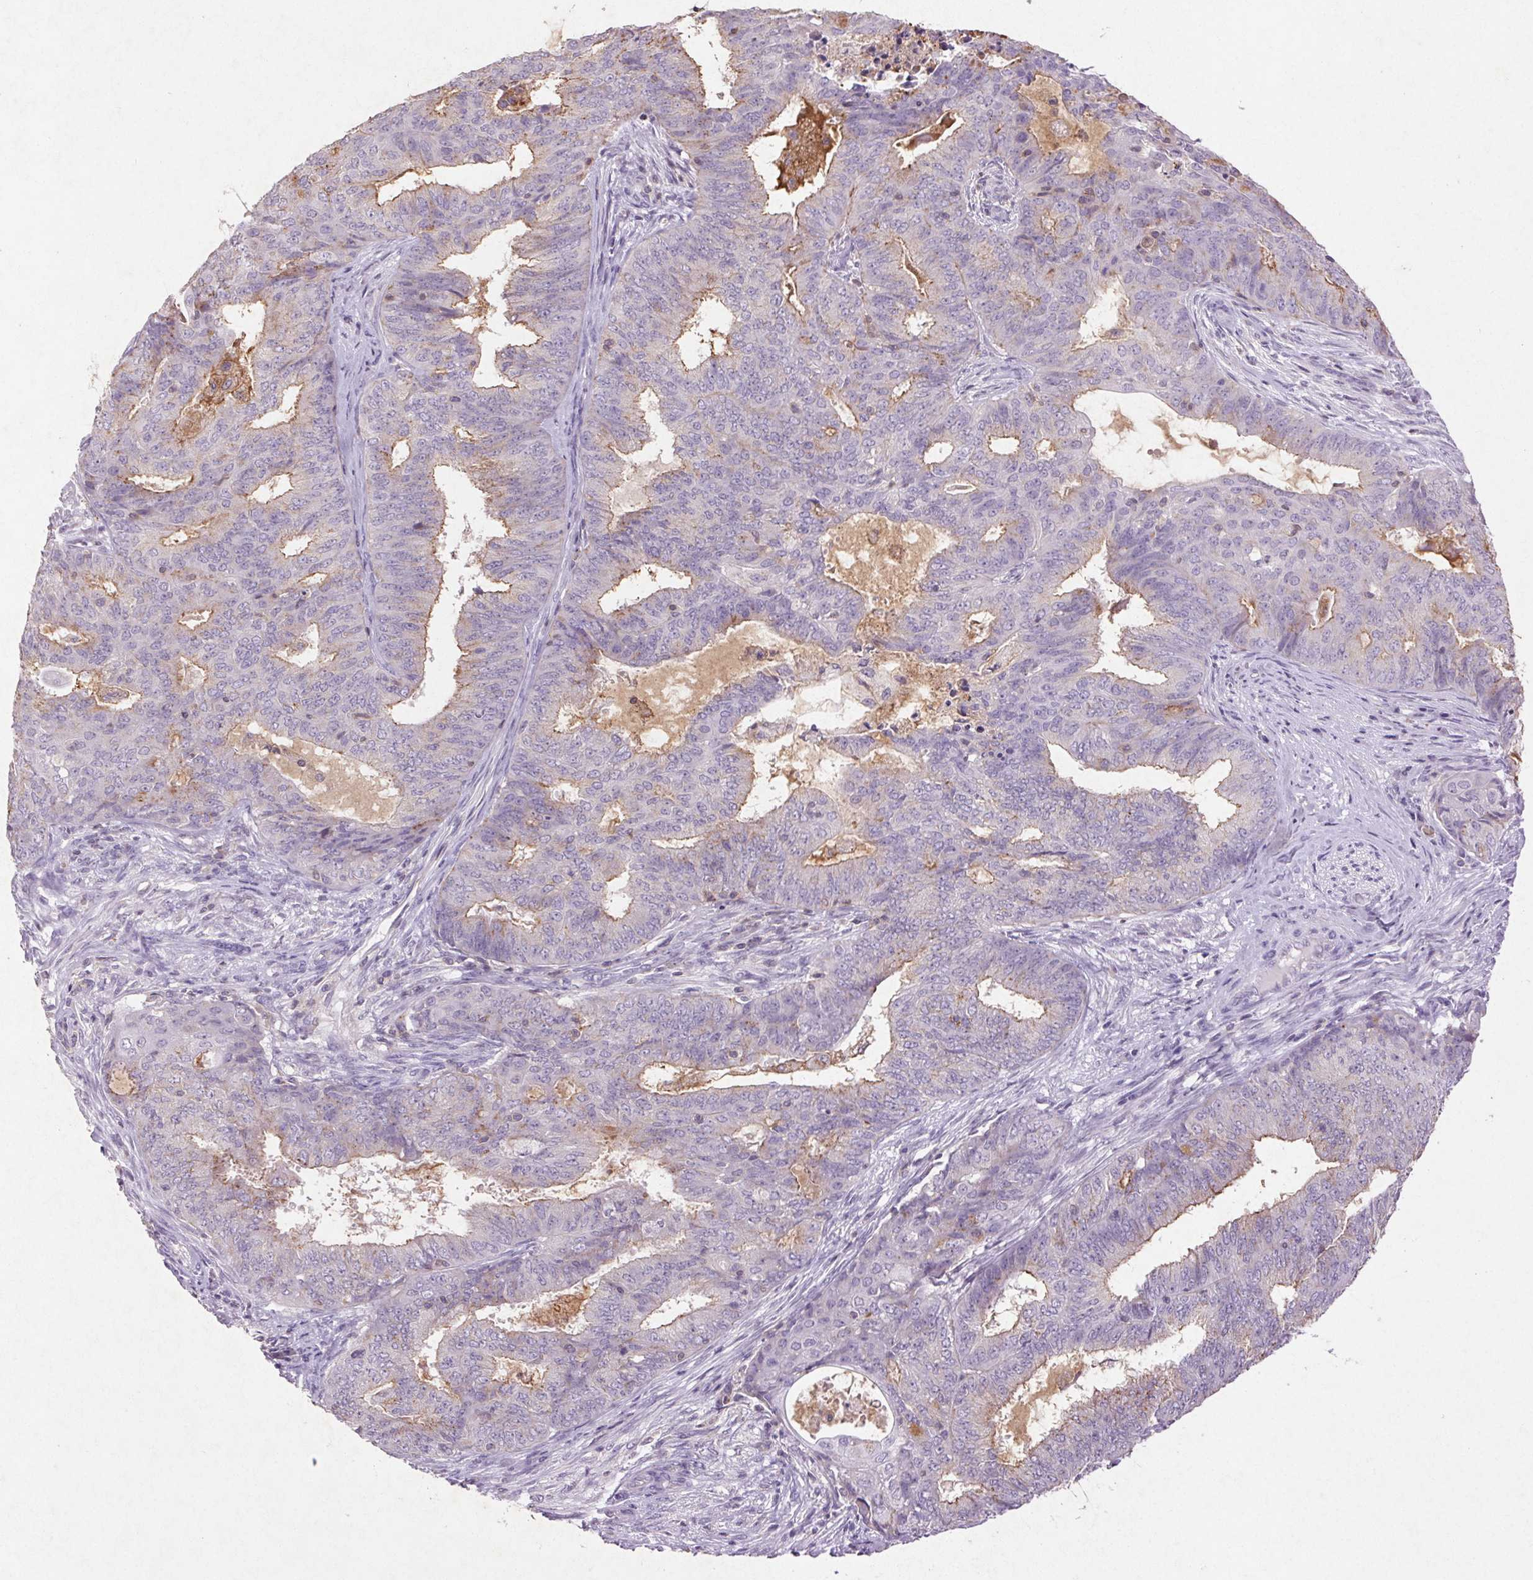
{"staining": {"intensity": "weak", "quantity": "<25%", "location": "cytoplasmic/membranous"}, "tissue": "endometrial cancer", "cell_type": "Tumor cells", "image_type": "cancer", "snomed": [{"axis": "morphology", "description": "Adenocarcinoma, NOS"}, {"axis": "topography", "description": "Endometrium"}], "caption": "This is a photomicrograph of immunohistochemistry staining of endometrial cancer, which shows no positivity in tumor cells.", "gene": "FNDC7", "patient": {"sex": "female", "age": 62}}